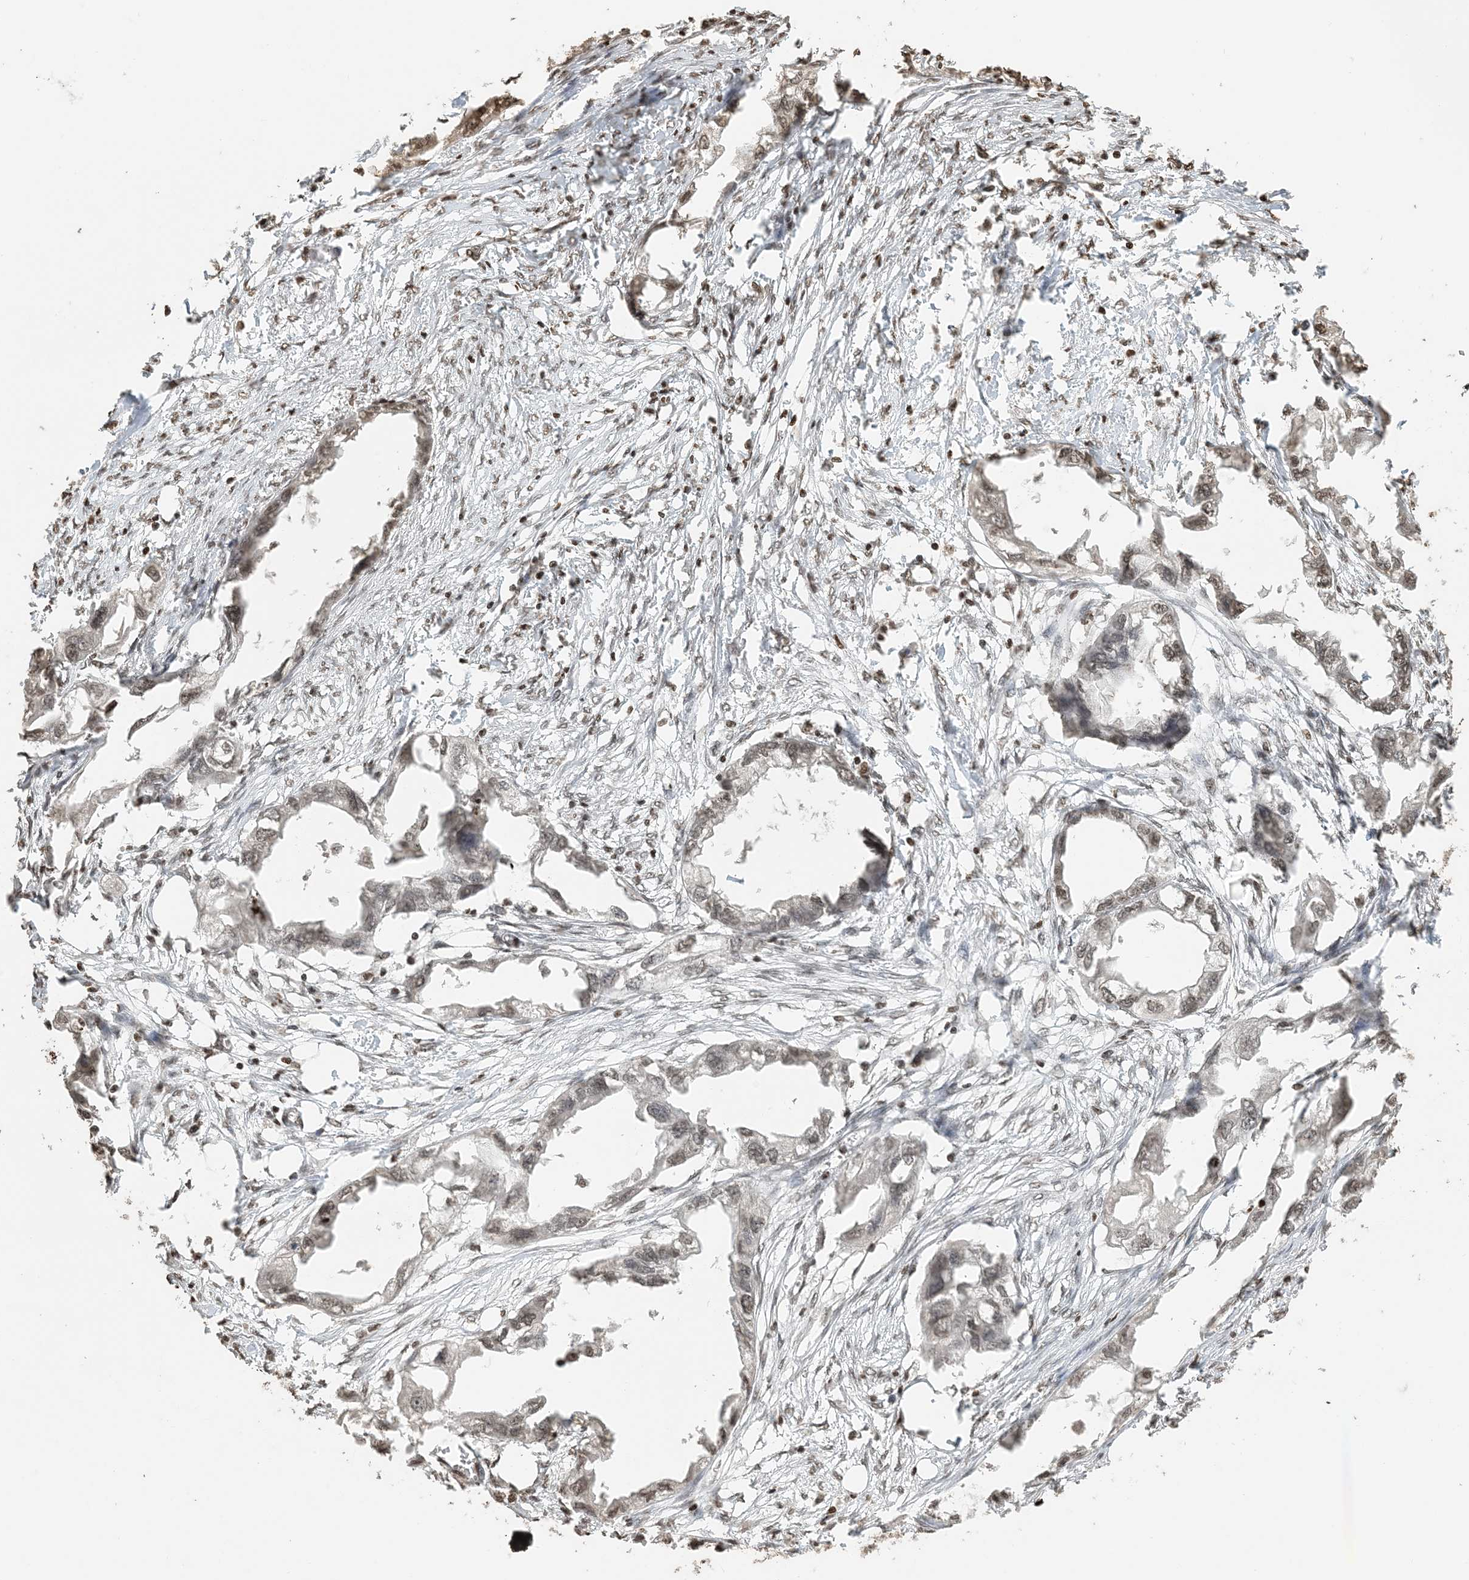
{"staining": {"intensity": "negative", "quantity": "none", "location": "none"}, "tissue": "endometrial cancer", "cell_type": "Tumor cells", "image_type": "cancer", "snomed": [{"axis": "morphology", "description": "Adenocarcinoma, NOS"}, {"axis": "morphology", "description": "Adenocarcinoma, metastatic, NOS"}, {"axis": "topography", "description": "Adipose tissue"}, {"axis": "topography", "description": "Endometrium"}], "caption": "Immunohistochemistry (IHC) image of neoplastic tissue: human adenocarcinoma (endometrial) stained with DAB displays no significant protein positivity in tumor cells.", "gene": "H3-3B", "patient": {"sex": "female", "age": 67}}